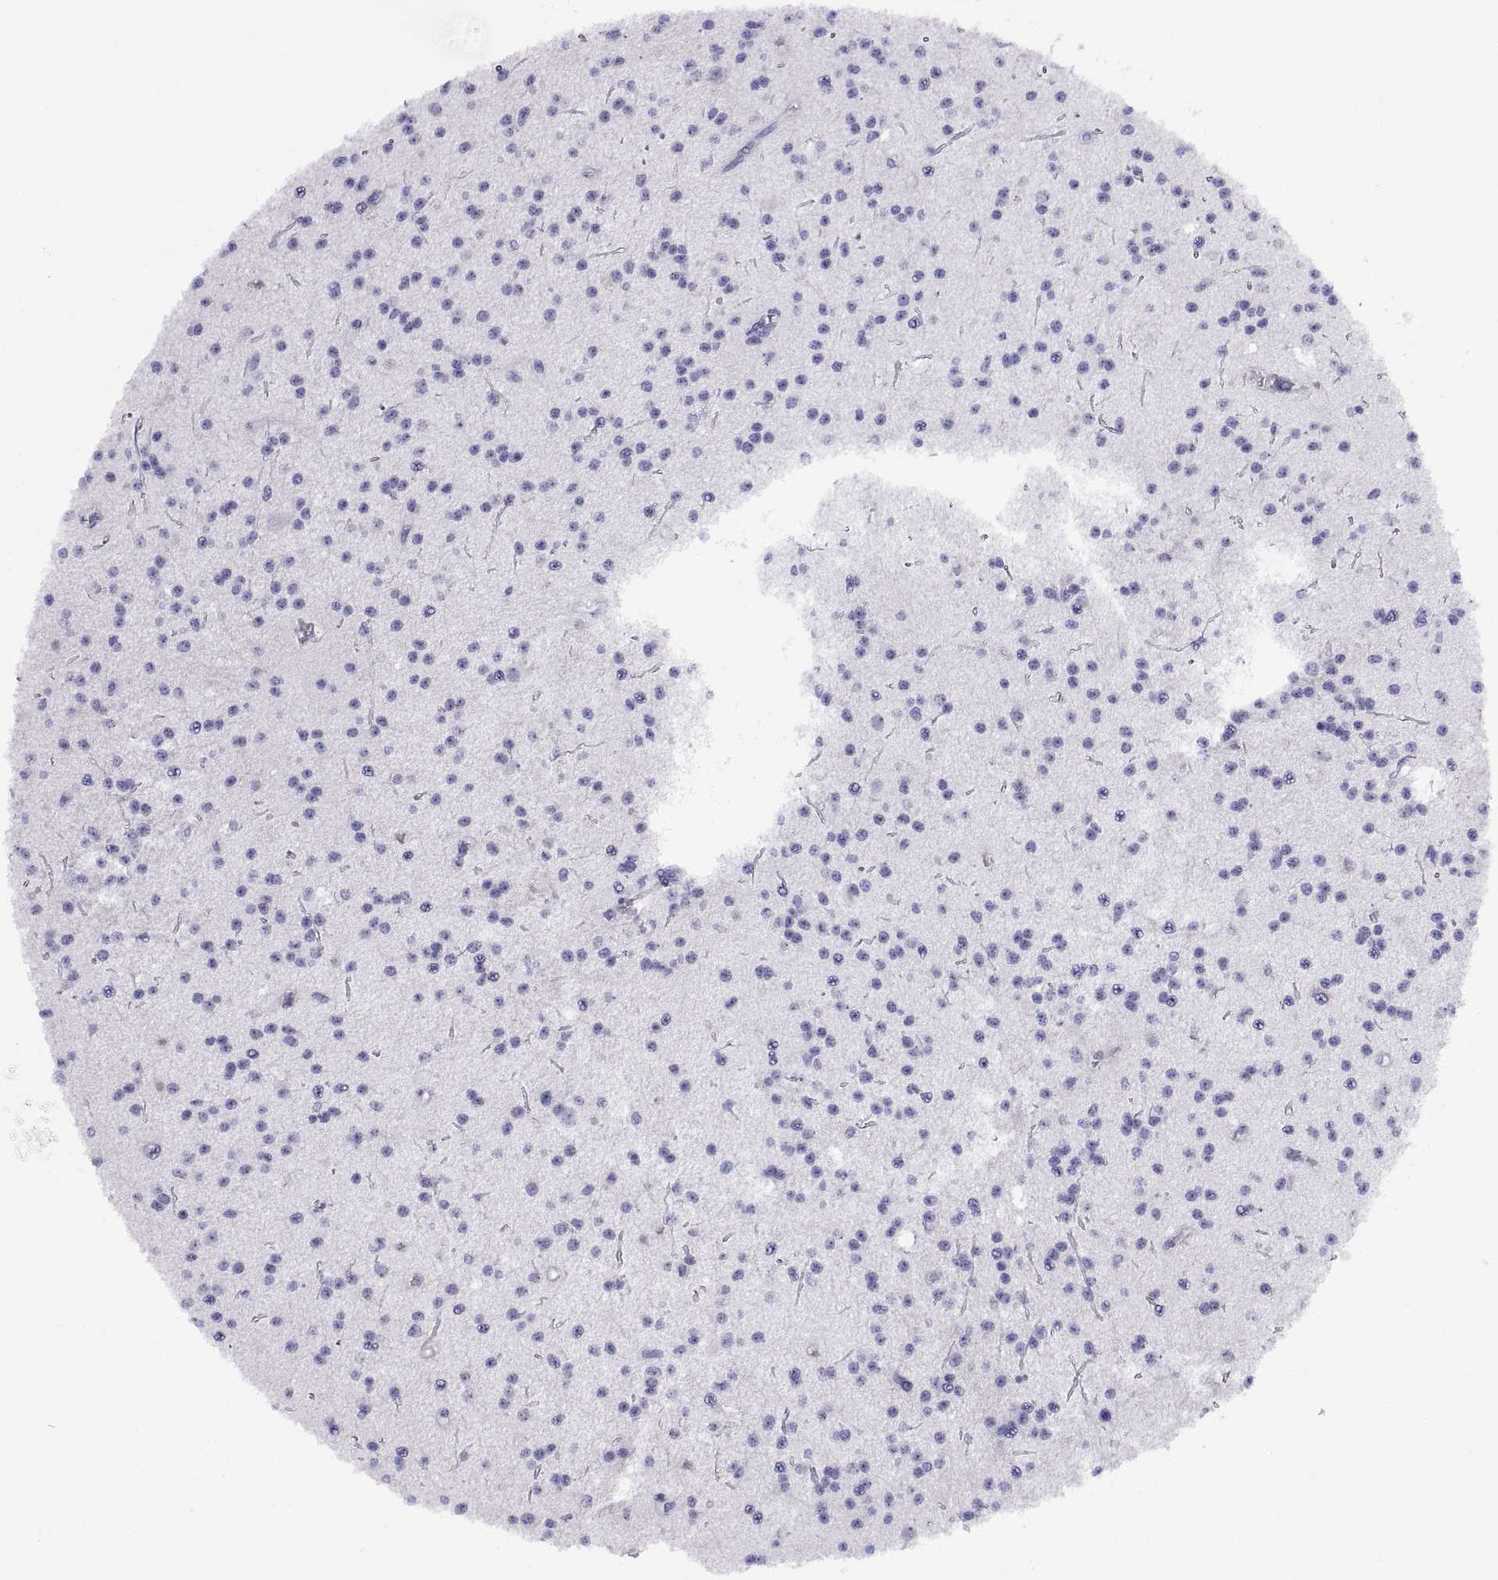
{"staining": {"intensity": "negative", "quantity": "none", "location": "none"}, "tissue": "glioma", "cell_type": "Tumor cells", "image_type": "cancer", "snomed": [{"axis": "morphology", "description": "Glioma, malignant, Low grade"}, {"axis": "topography", "description": "Brain"}], "caption": "A histopathology image of glioma stained for a protein displays no brown staining in tumor cells.", "gene": "VSX2", "patient": {"sex": "male", "age": 27}}